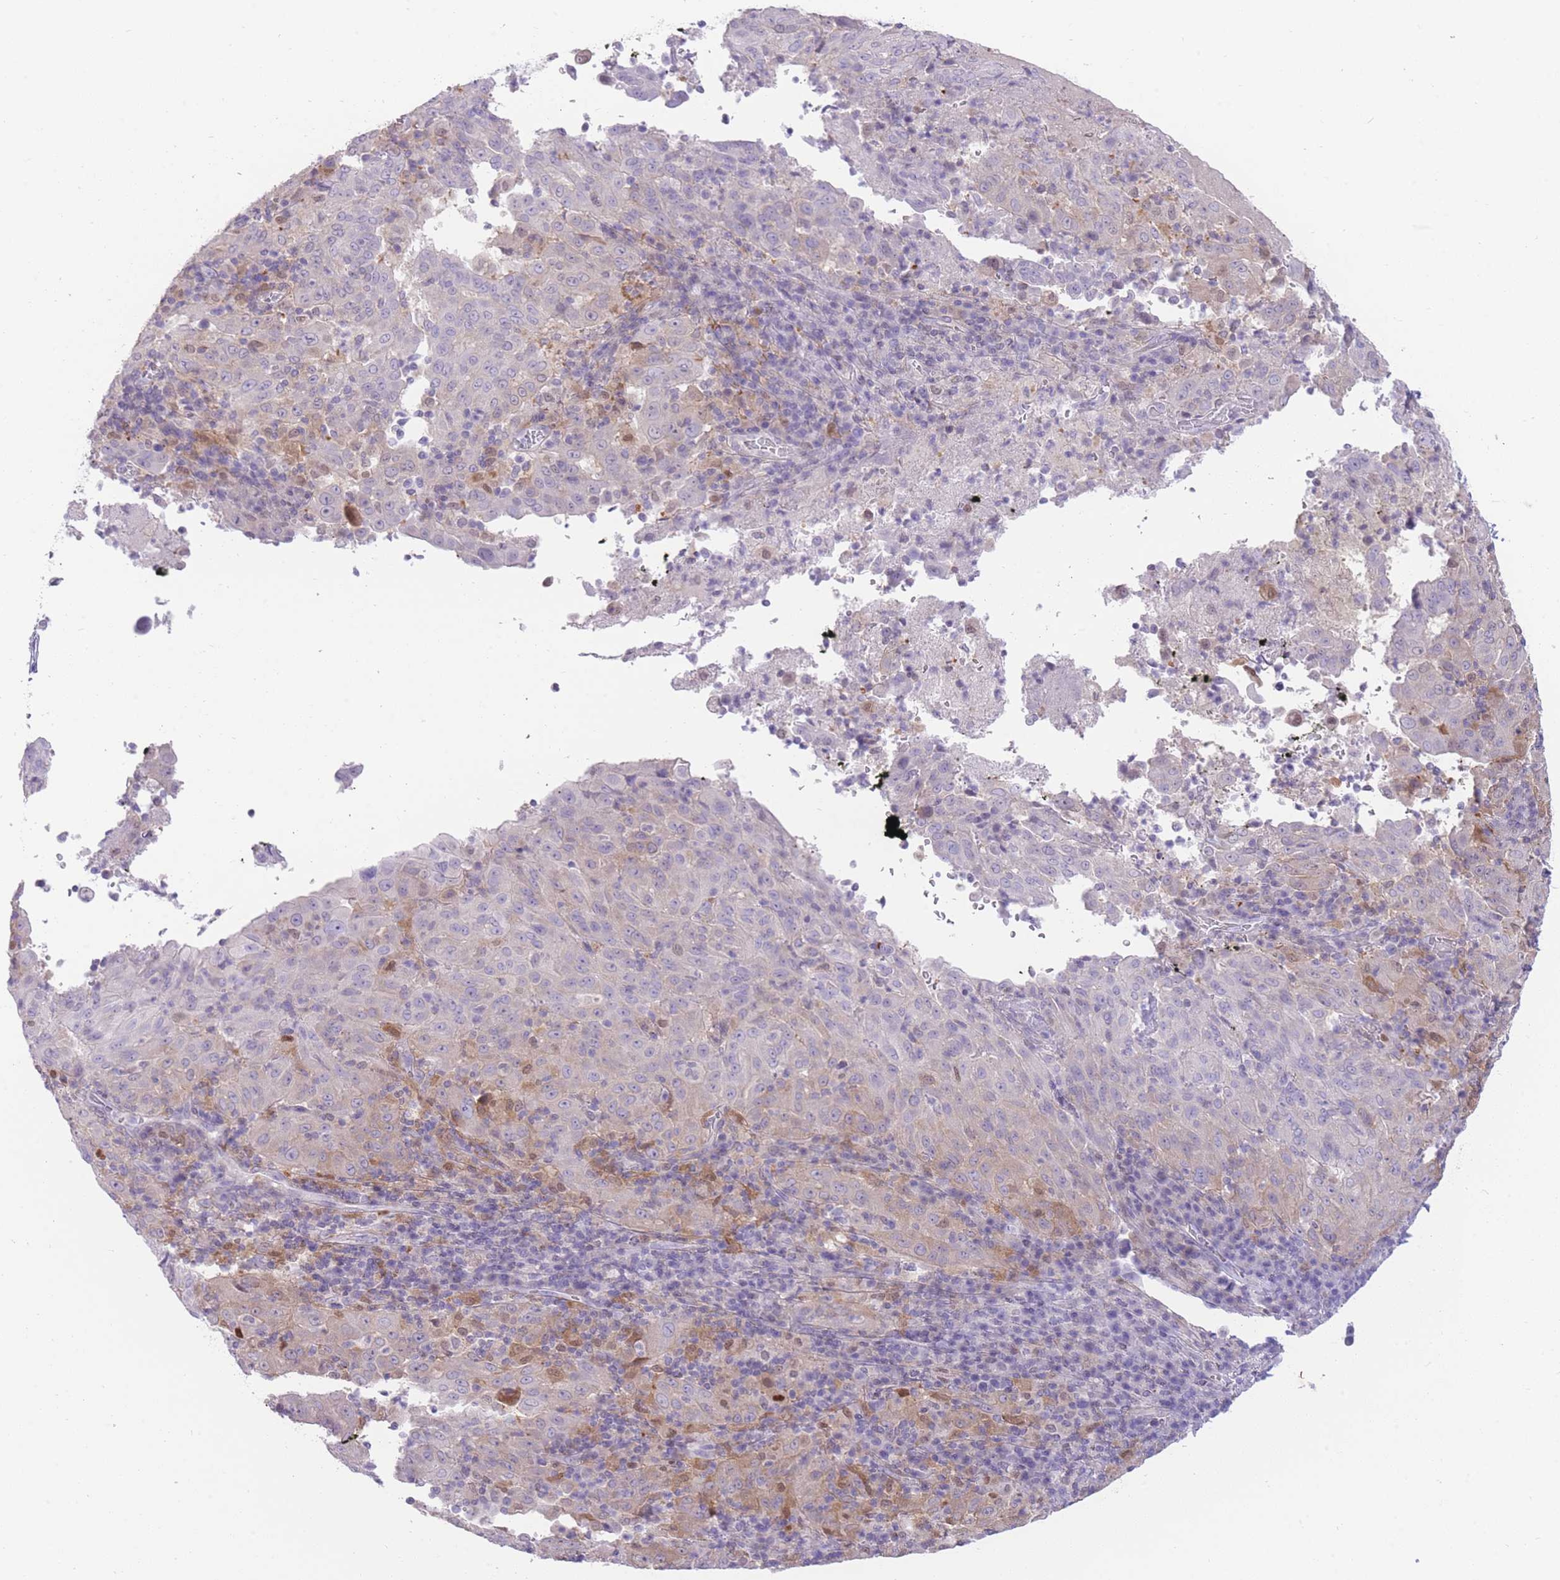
{"staining": {"intensity": "negative", "quantity": "none", "location": "none"}, "tissue": "pancreatic cancer", "cell_type": "Tumor cells", "image_type": "cancer", "snomed": [{"axis": "morphology", "description": "Adenocarcinoma, NOS"}, {"axis": "topography", "description": "Pancreas"}], "caption": "The micrograph reveals no significant positivity in tumor cells of pancreatic adenocarcinoma.", "gene": "OR11H12", "patient": {"sex": "male", "age": 63}}